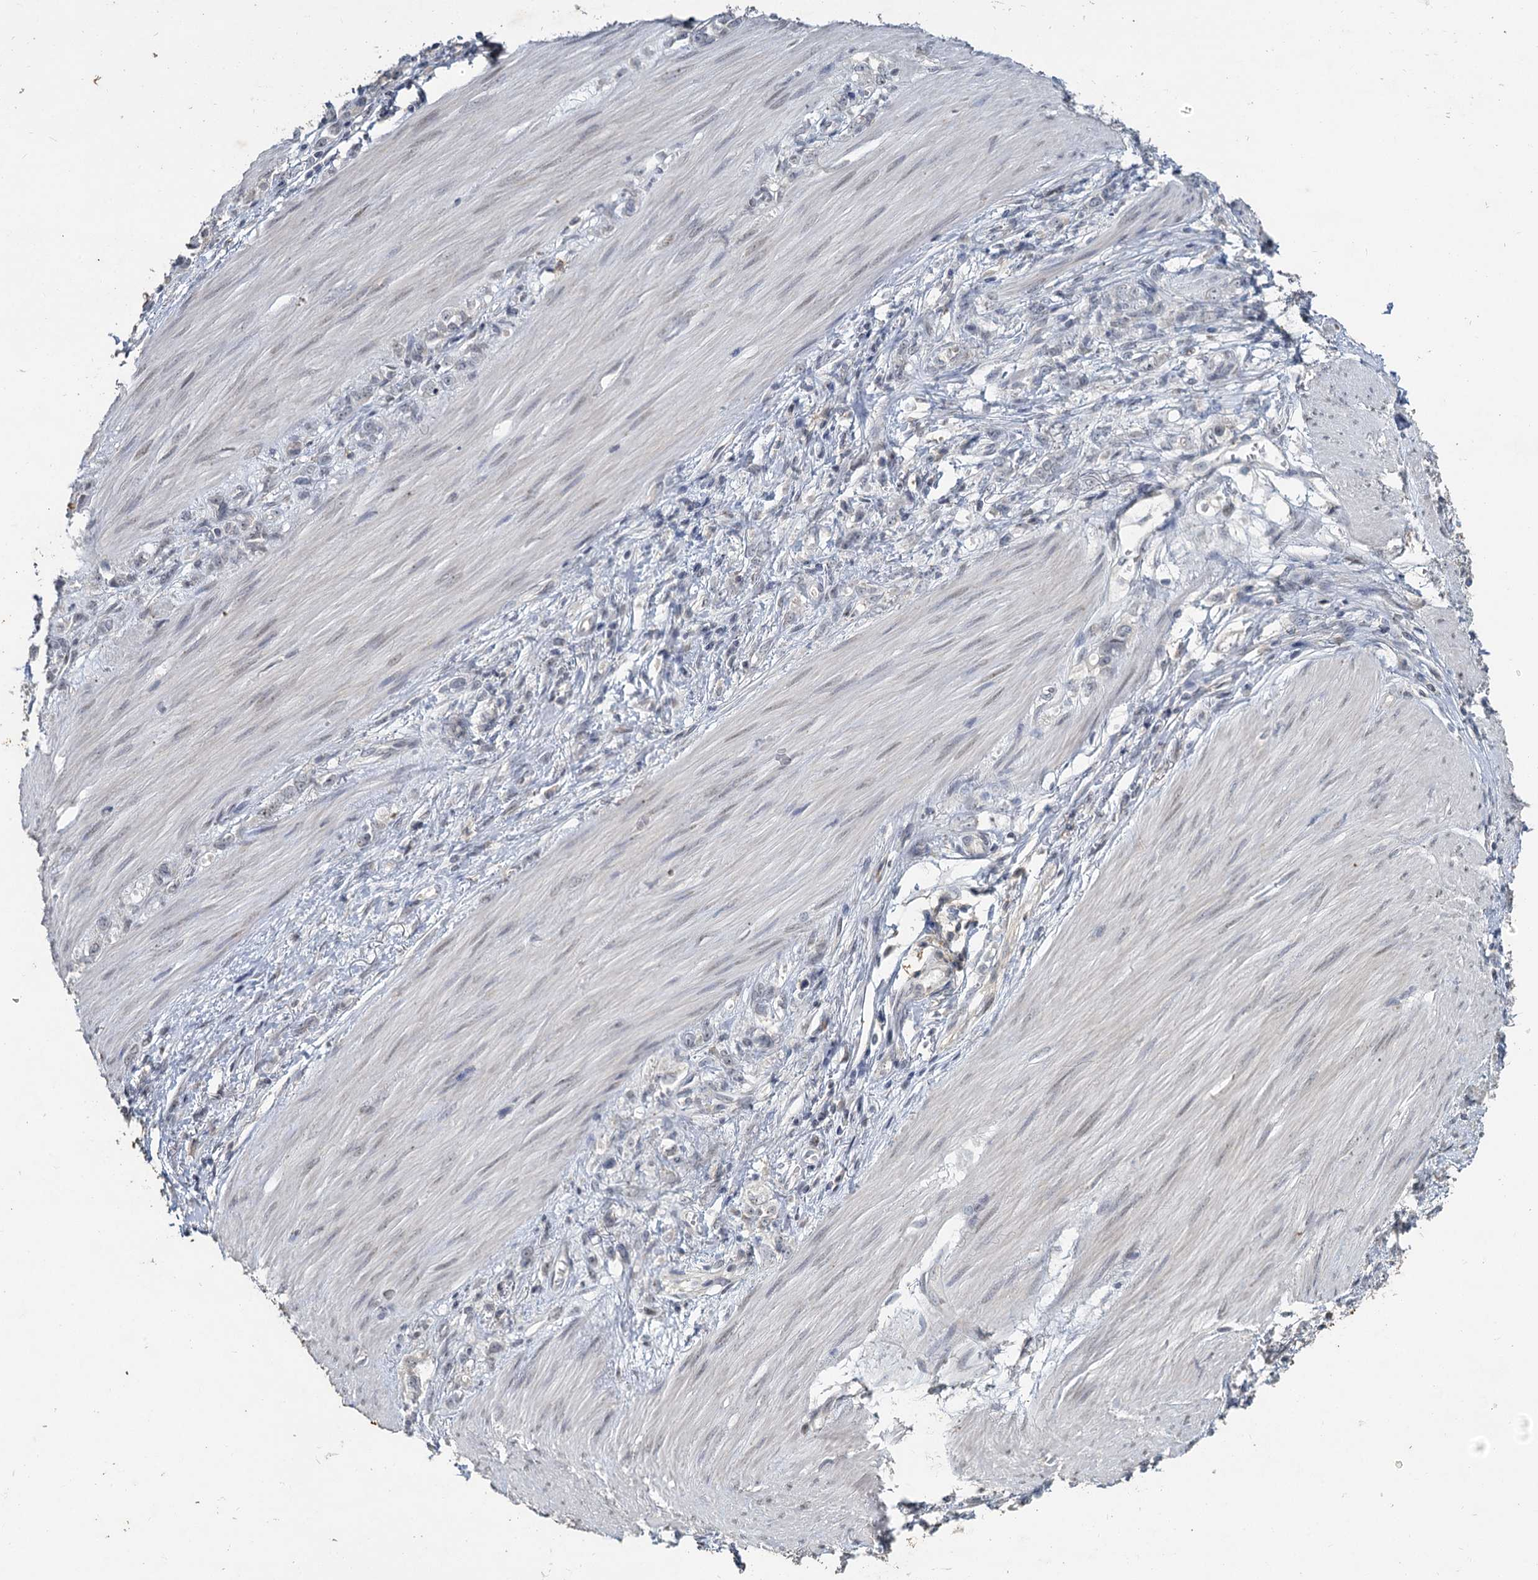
{"staining": {"intensity": "negative", "quantity": "none", "location": "none"}, "tissue": "stomach cancer", "cell_type": "Tumor cells", "image_type": "cancer", "snomed": [{"axis": "morphology", "description": "Adenocarcinoma, NOS"}, {"axis": "topography", "description": "Stomach"}], "caption": "This is an immunohistochemistry (IHC) image of stomach cancer. There is no expression in tumor cells.", "gene": "MUCL1", "patient": {"sex": "female", "age": 76}}